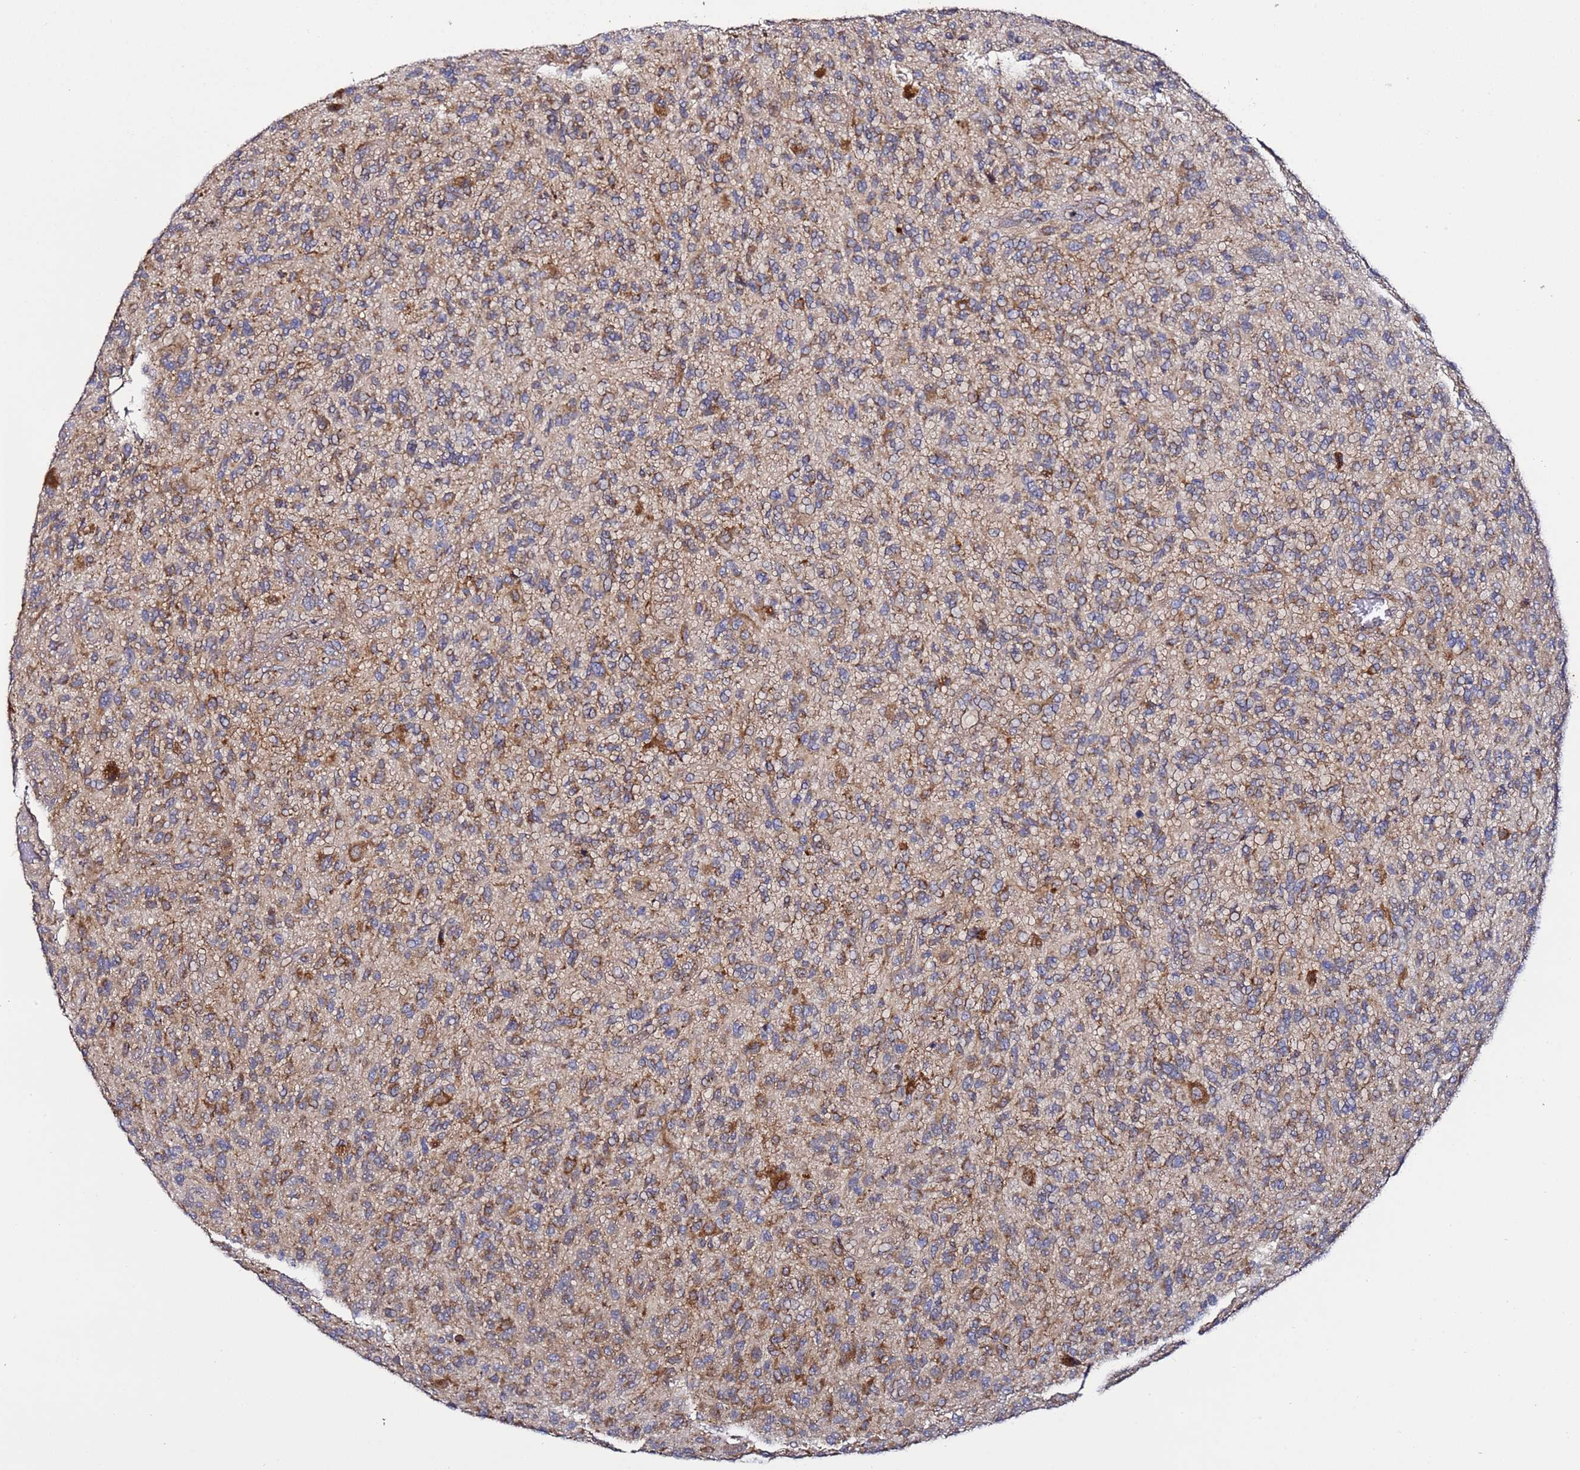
{"staining": {"intensity": "moderate", "quantity": "<25%", "location": "cytoplasmic/membranous"}, "tissue": "glioma", "cell_type": "Tumor cells", "image_type": "cancer", "snomed": [{"axis": "morphology", "description": "Glioma, malignant, High grade"}, {"axis": "topography", "description": "Brain"}], "caption": "Immunohistochemical staining of high-grade glioma (malignant) demonstrates low levels of moderate cytoplasmic/membranous expression in approximately <25% of tumor cells.", "gene": "TMEM176B", "patient": {"sex": "male", "age": 47}}